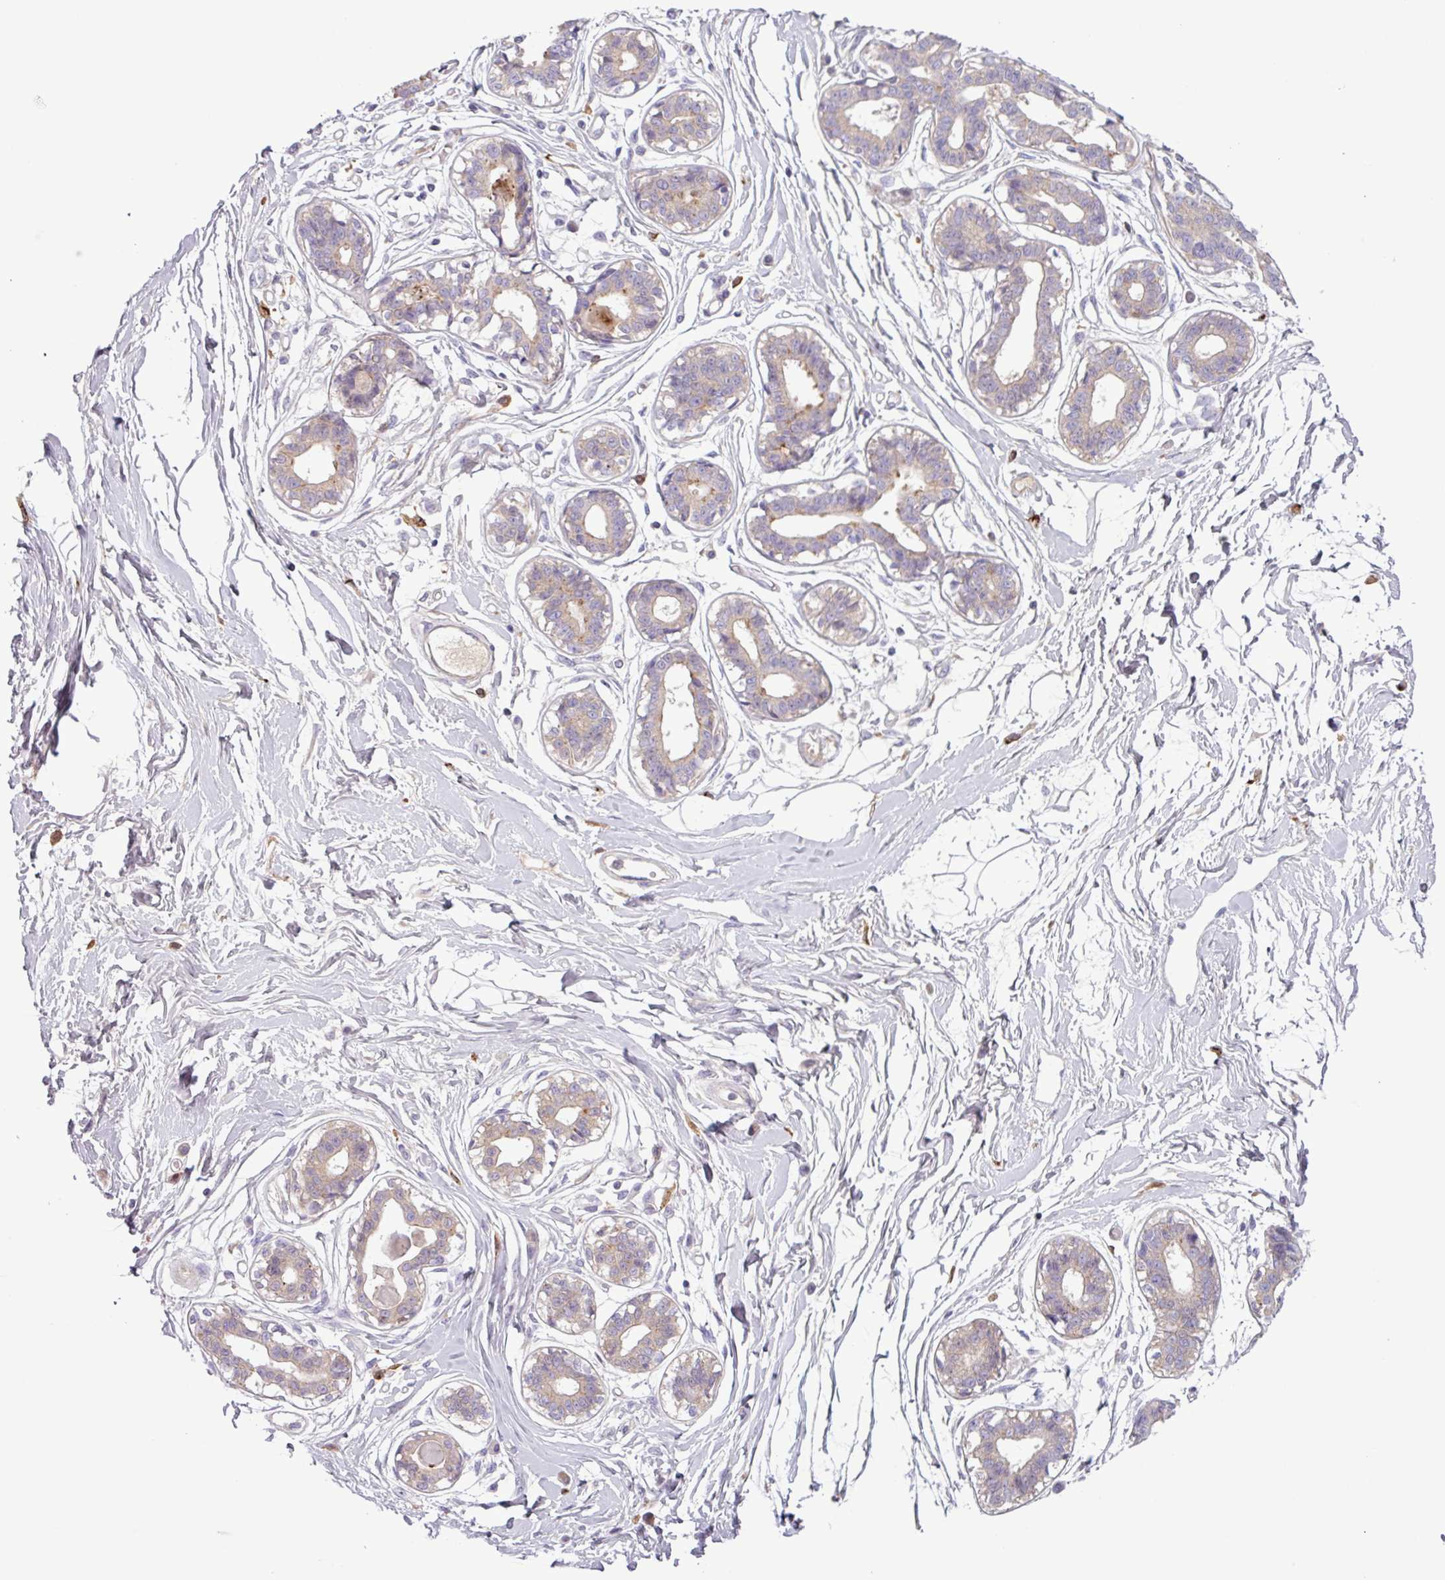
{"staining": {"intensity": "negative", "quantity": "none", "location": "none"}, "tissue": "breast", "cell_type": "Adipocytes", "image_type": "normal", "snomed": [{"axis": "morphology", "description": "Normal tissue, NOS"}, {"axis": "topography", "description": "Breast"}], "caption": "High power microscopy image of an immunohistochemistry photomicrograph of benign breast, revealing no significant expression in adipocytes.", "gene": "C4A", "patient": {"sex": "female", "age": 45}}